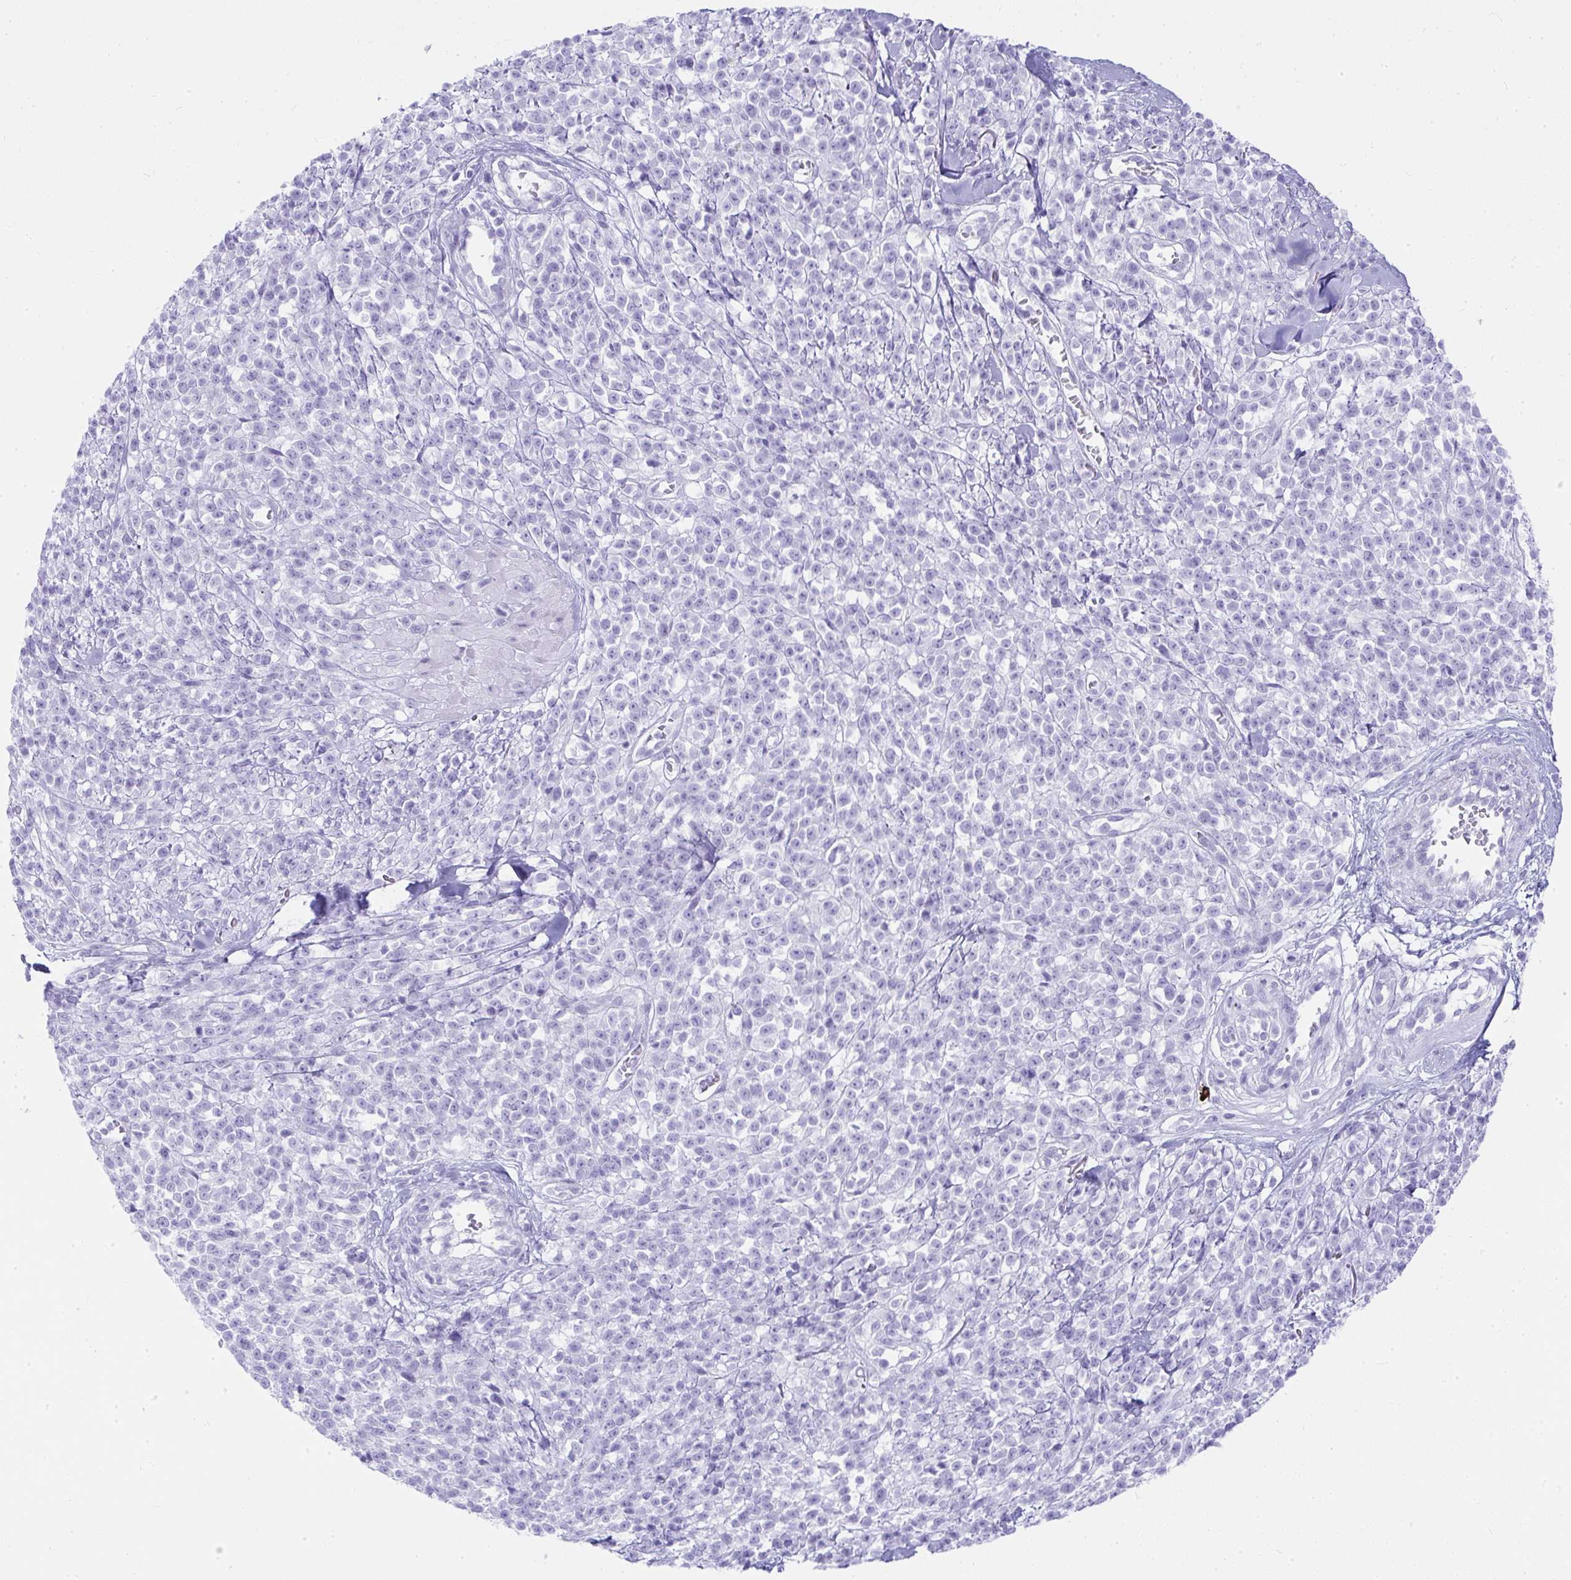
{"staining": {"intensity": "negative", "quantity": "none", "location": "none"}, "tissue": "melanoma", "cell_type": "Tumor cells", "image_type": "cancer", "snomed": [{"axis": "morphology", "description": "Malignant melanoma, NOS"}, {"axis": "topography", "description": "Skin"}, {"axis": "topography", "description": "Skin of trunk"}], "caption": "Tumor cells show no significant protein positivity in melanoma.", "gene": "CDADC1", "patient": {"sex": "male", "age": 74}}